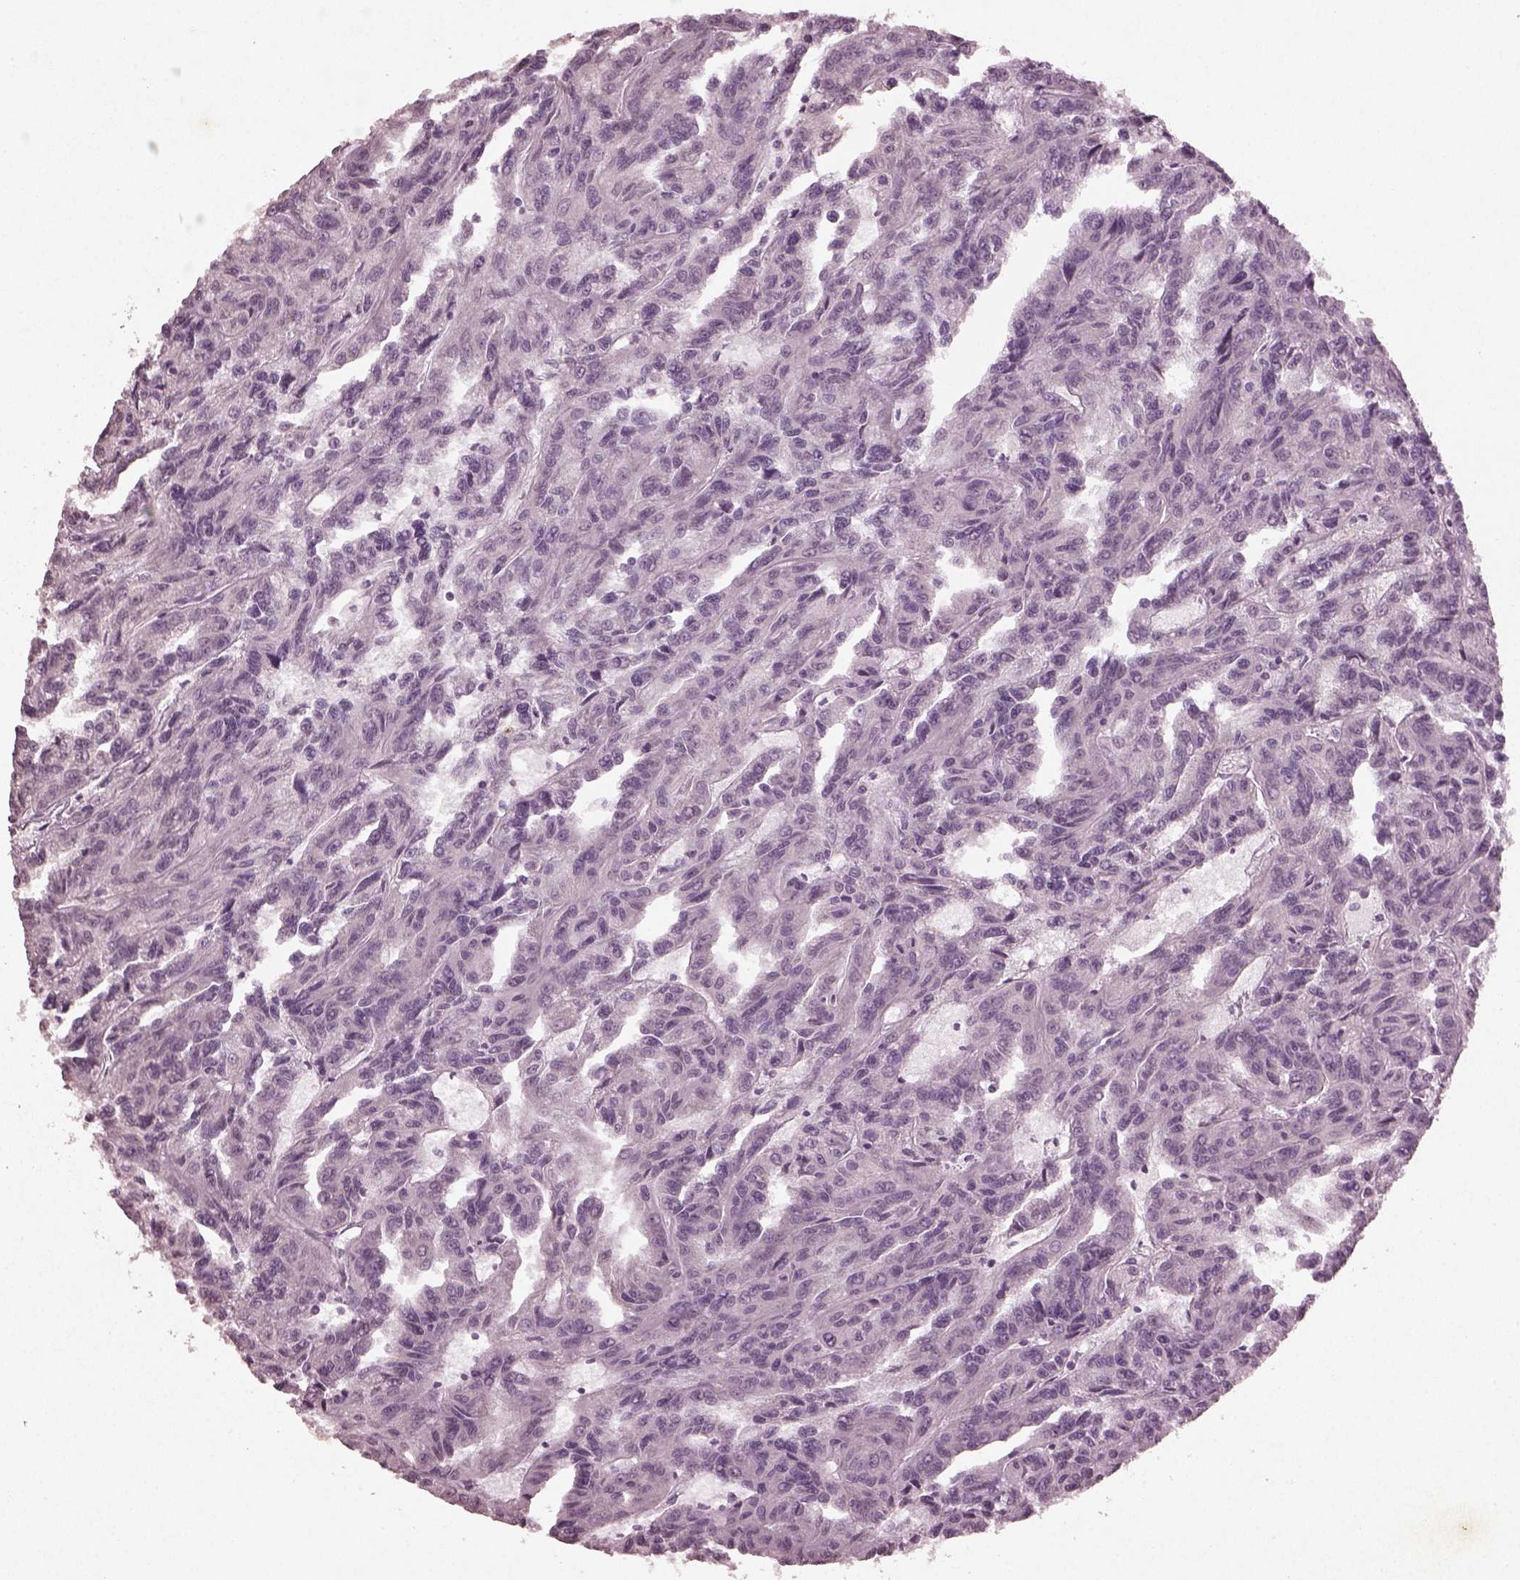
{"staining": {"intensity": "negative", "quantity": "none", "location": "none"}, "tissue": "renal cancer", "cell_type": "Tumor cells", "image_type": "cancer", "snomed": [{"axis": "morphology", "description": "Adenocarcinoma, NOS"}, {"axis": "topography", "description": "Kidney"}], "caption": "Renal cancer (adenocarcinoma) stained for a protein using immunohistochemistry reveals no staining tumor cells.", "gene": "IL18RAP", "patient": {"sex": "male", "age": 79}}